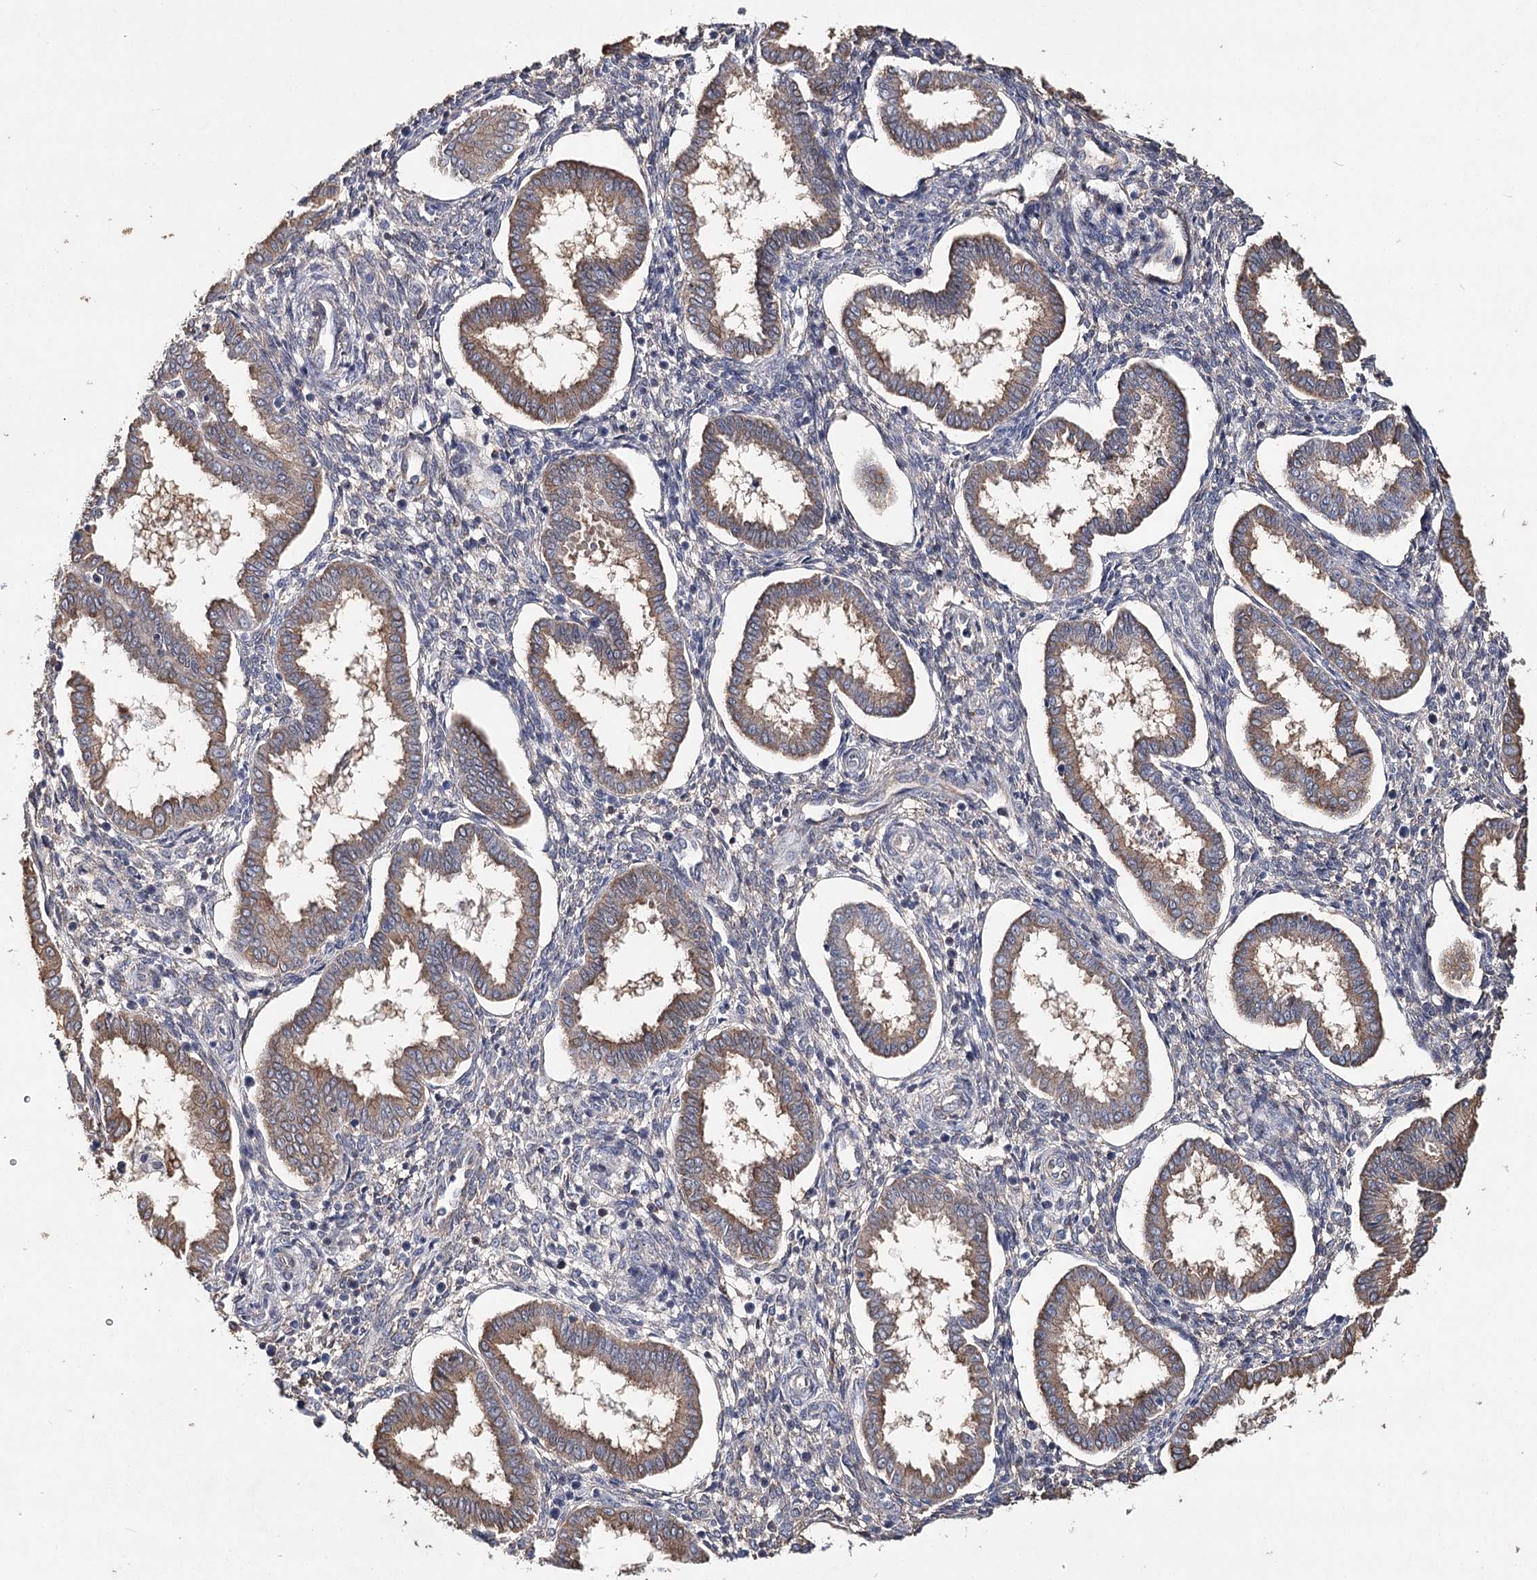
{"staining": {"intensity": "moderate", "quantity": "<25%", "location": "cytoplasmic/membranous"}, "tissue": "endometrium", "cell_type": "Cells in endometrial stroma", "image_type": "normal", "snomed": [{"axis": "morphology", "description": "Normal tissue, NOS"}, {"axis": "topography", "description": "Endometrium"}], "caption": "Immunohistochemical staining of benign human endometrium displays low levels of moderate cytoplasmic/membranous expression in about <25% of cells in endometrial stroma.", "gene": "TMEM218", "patient": {"sex": "female", "age": 24}}